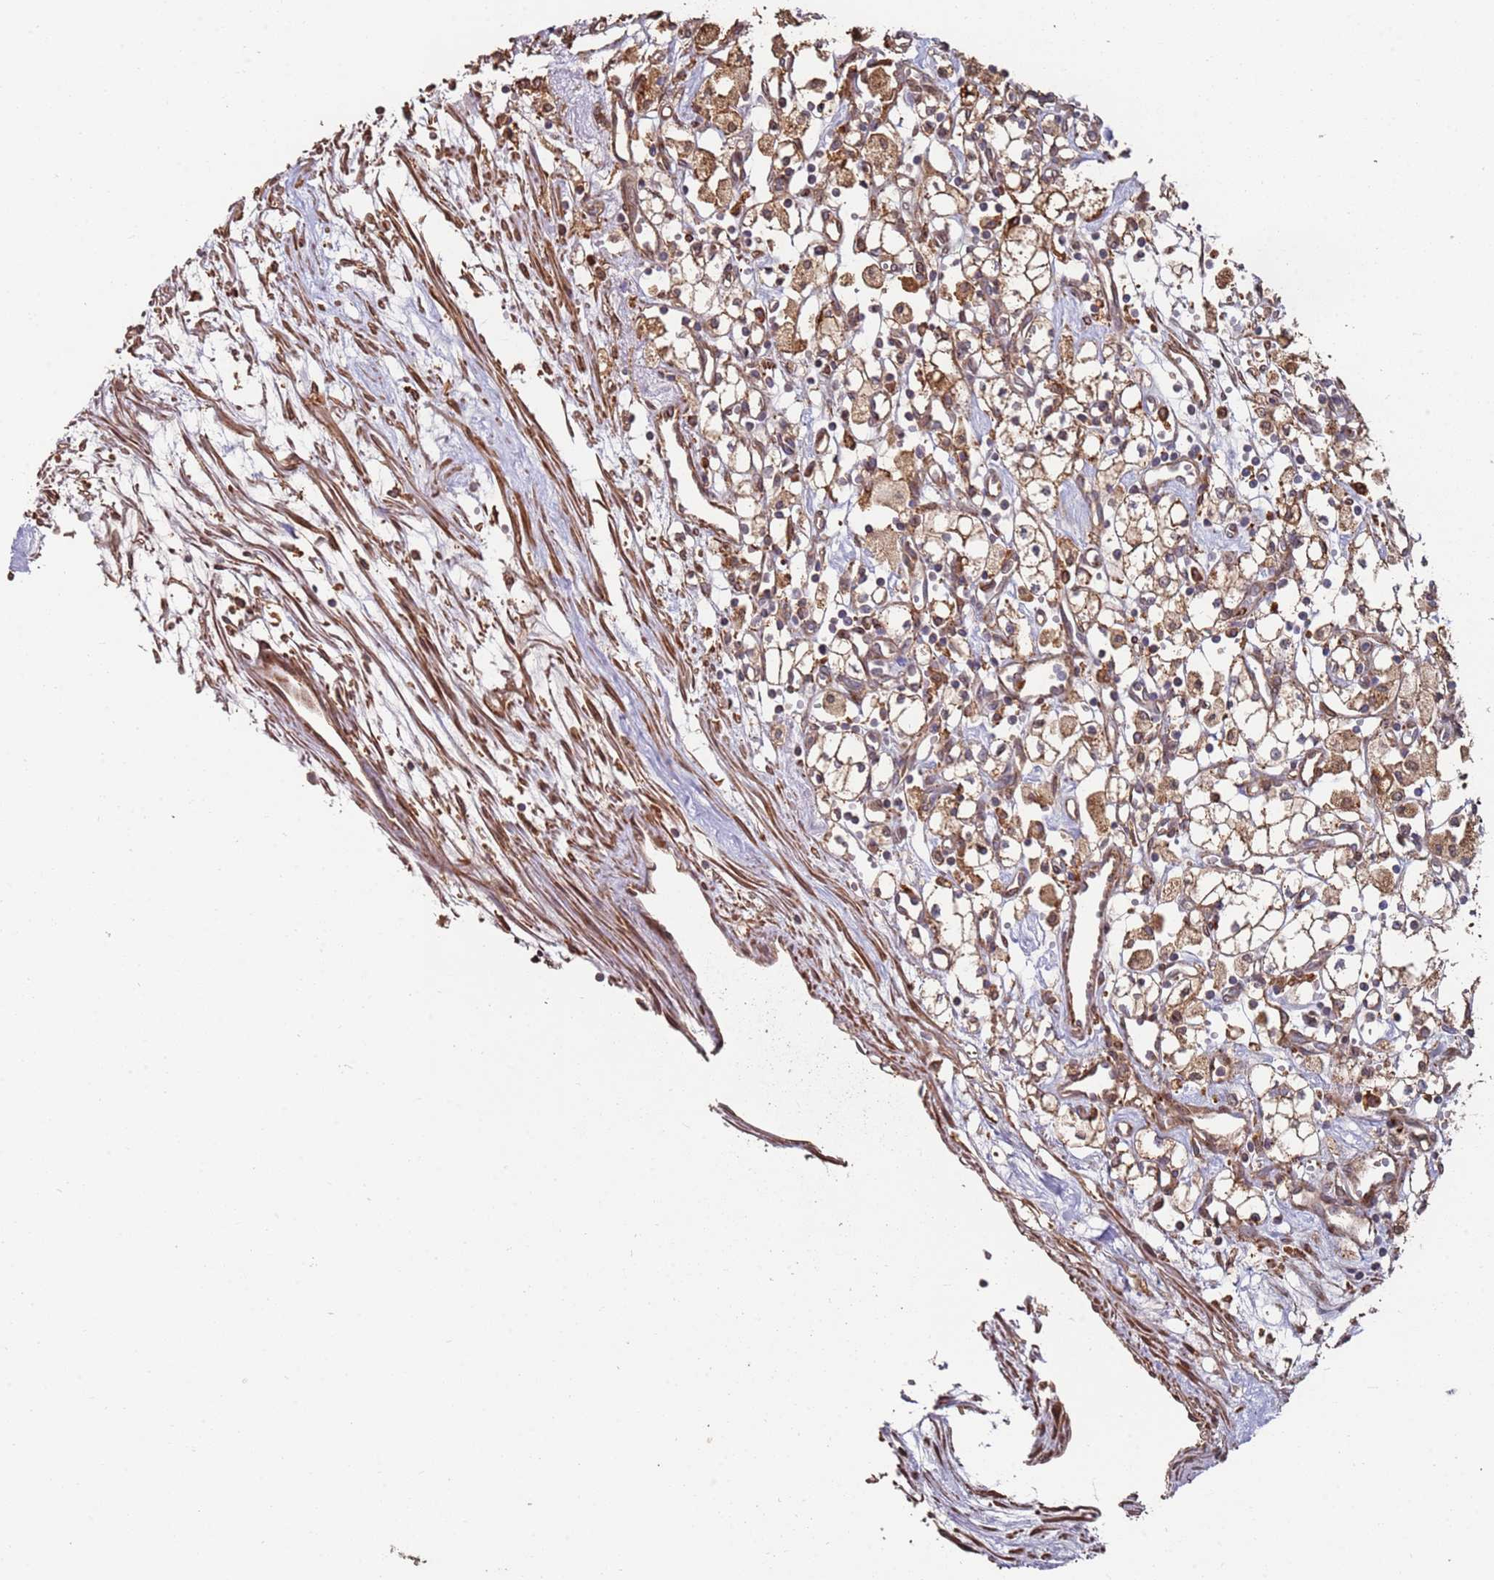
{"staining": {"intensity": "strong", "quantity": ">75%", "location": "cytoplasmic/membranous"}, "tissue": "renal cancer", "cell_type": "Tumor cells", "image_type": "cancer", "snomed": [{"axis": "morphology", "description": "Adenocarcinoma, NOS"}, {"axis": "topography", "description": "Kidney"}], "caption": "Renal cancer stained for a protein reveals strong cytoplasmic/membranous positivity in tumor cells.", "gene": "LACC1", "patient": {"sex": "male", "age": 59}}